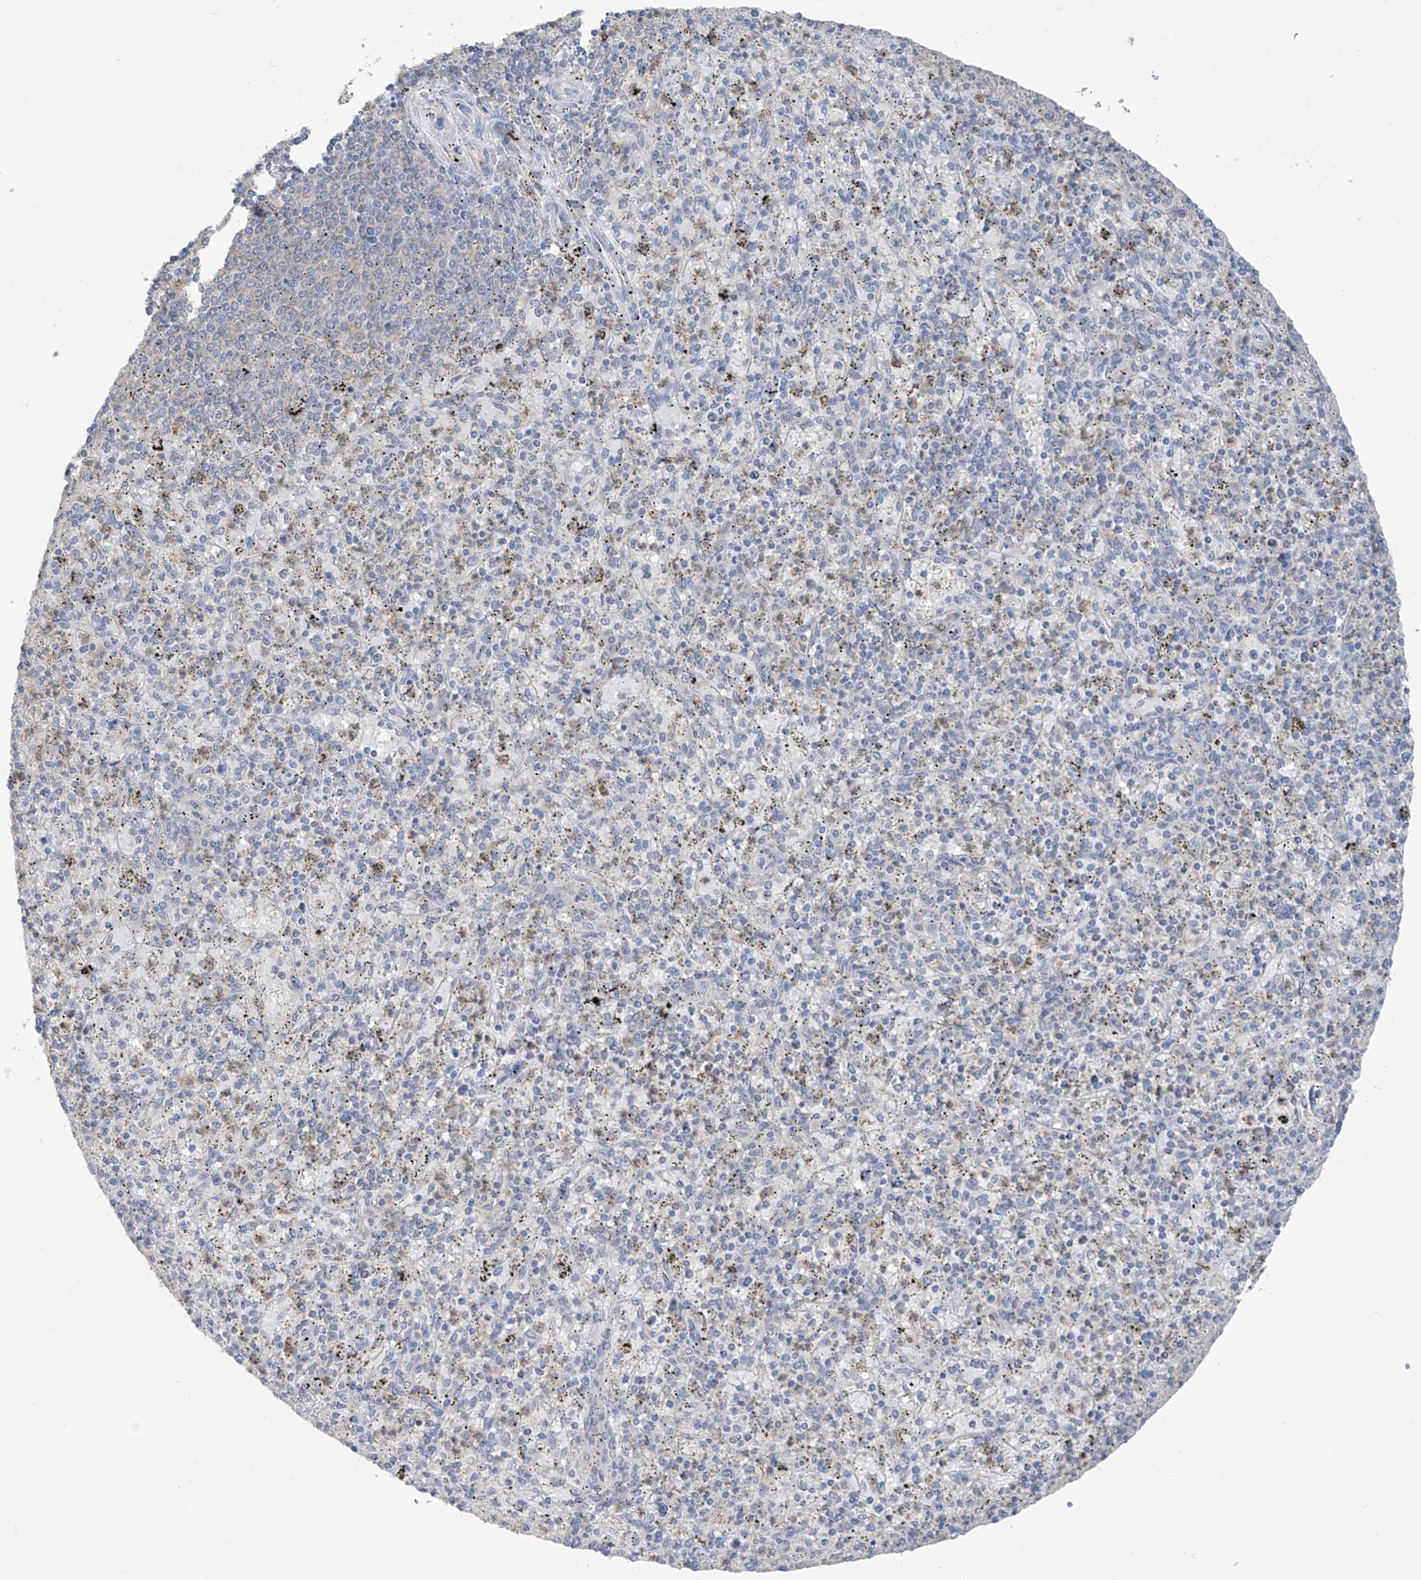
{"staining": {"intensity": "weak", "quantity": "<25%", "location": "cytoplasmic/membranous"}, "tissue": "spleen", "cell_type": "Cells in red pulp", "image_type": "normal", "snomed": [{"axis": "morphology", "description": "Normal tissue, NOS"}, {"axis": "topography", "description": "Spleen"}], "caption": "Immunohistochemistry image of normal spleen: spleen stained with DAB reveals no significant protein staining in cells in red pulp. (DAB IHC, high magnification).", "gene": "RPL4", "patient": {"sex": "male", "age": 72}}